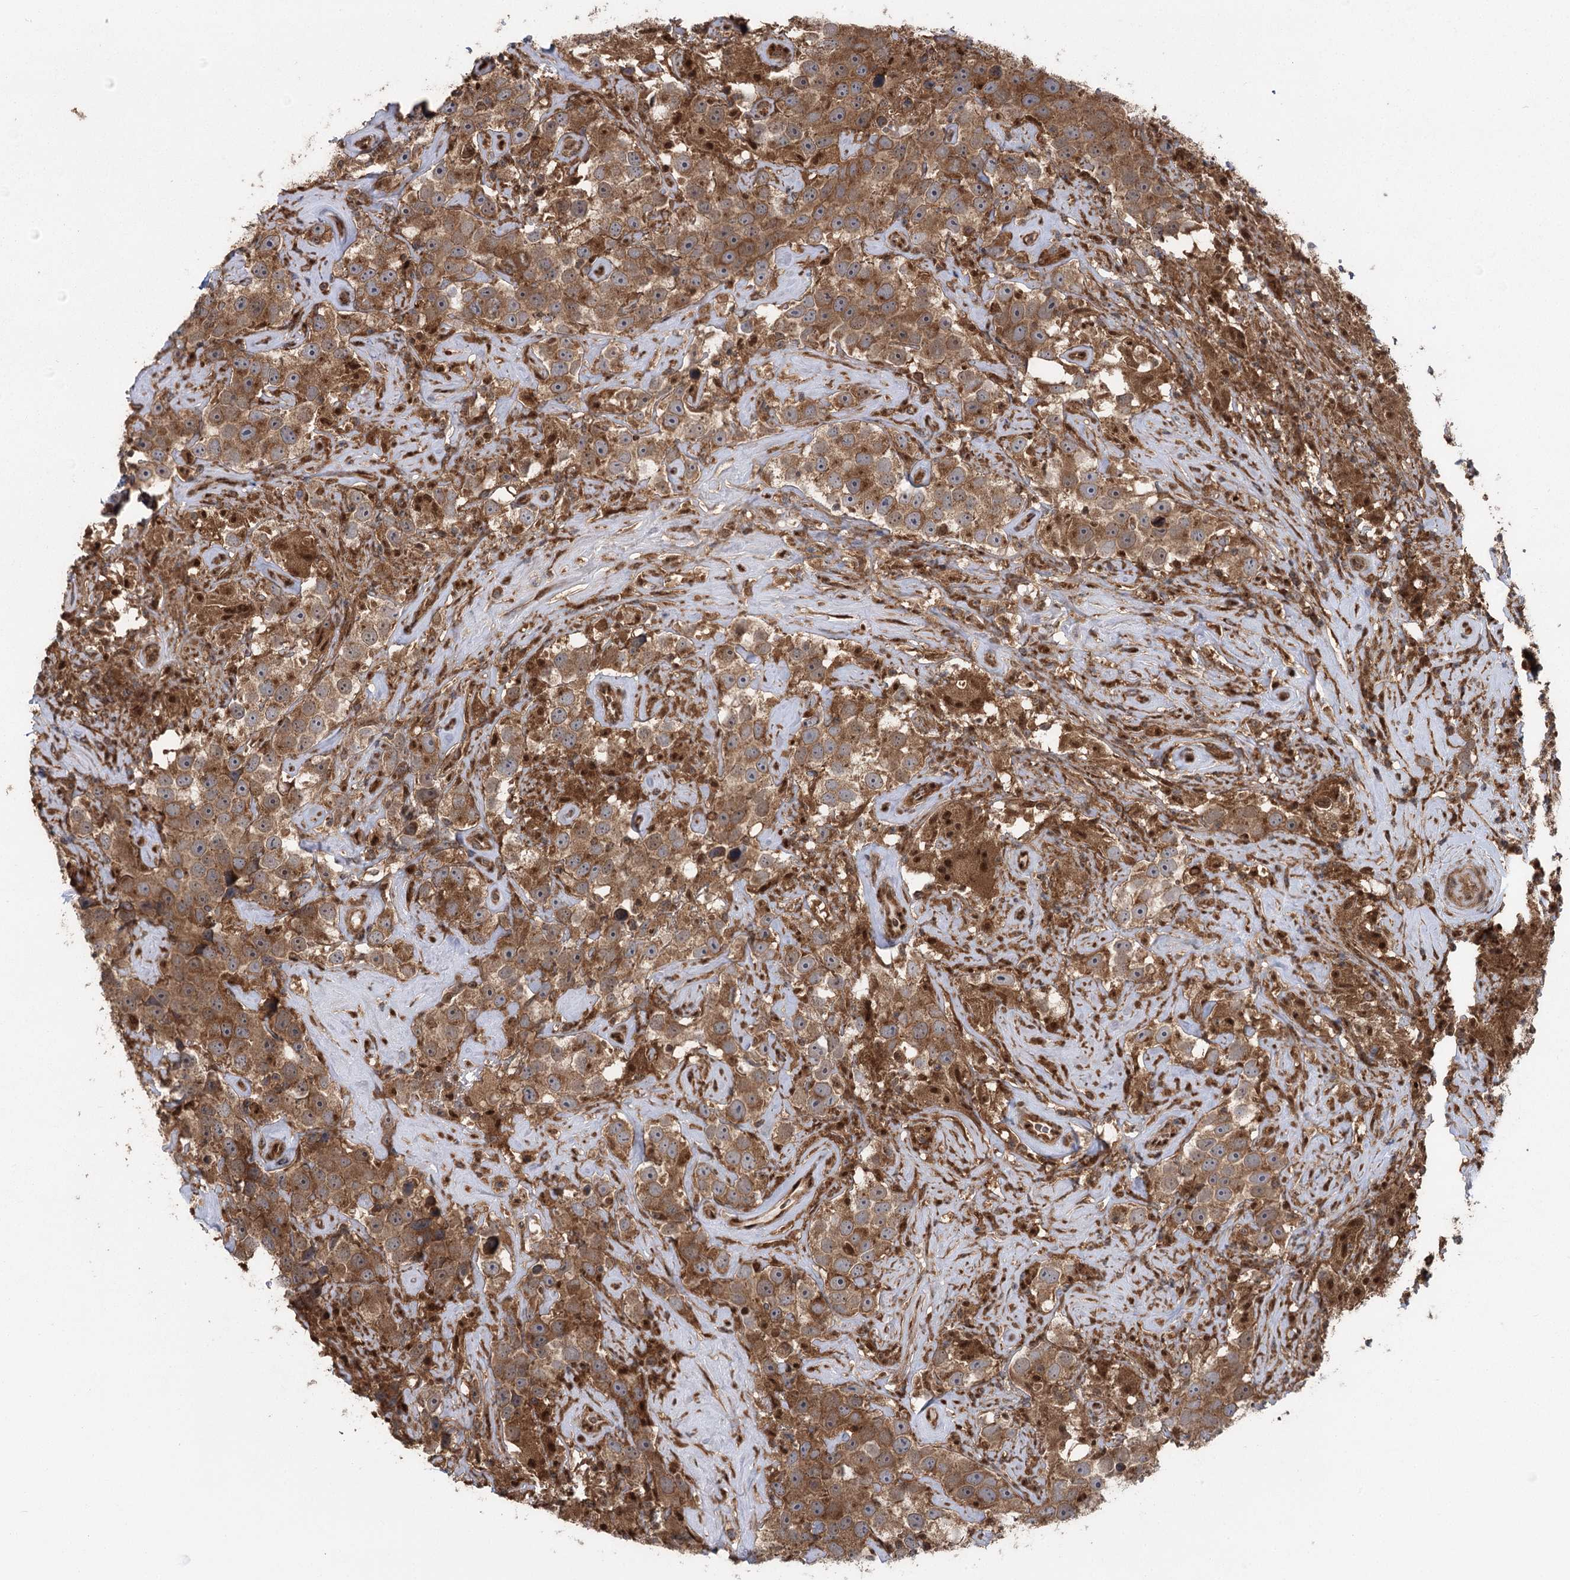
{"staining": {"intensity": "moderate", "quantity": ">75%", "location": "cytoplasmic/membranous"}, "tissue": "testis cancer", "cell_type": "Tumor cells", "image_type": "cancer", "snomed": [{"axis": "morphology", "description": "Seminoma, NOS"}, {"axis": "topography", "description": "Testis"}], "caption": "A brown stain highlights moderate cytoplasmic/membranous positivity of a protein in human testis cancer (seminoma) tumor cells.", "gene": "C12orf4", "patient": {"sex": "male", "age": 49}}